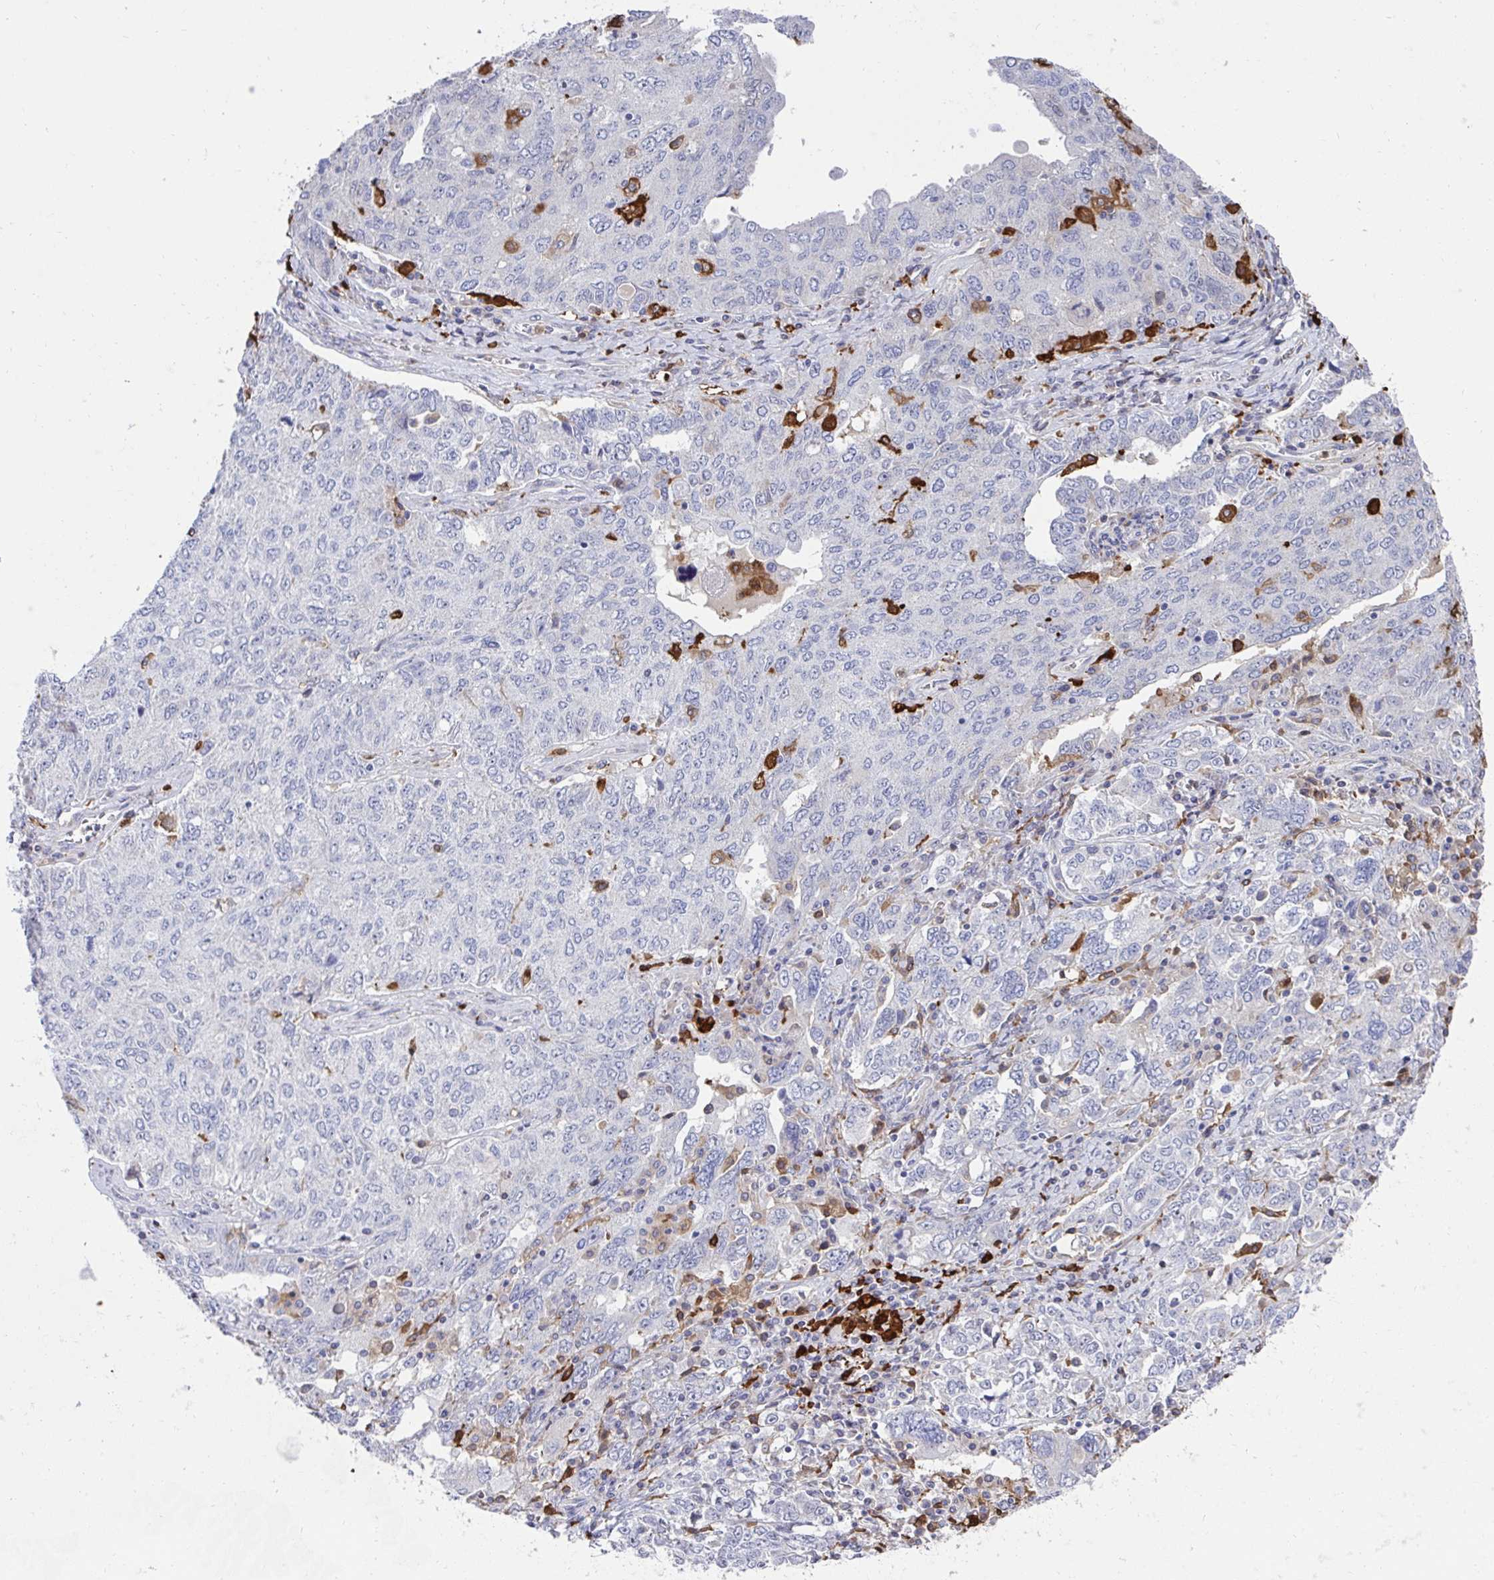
{"staining": {"intensity": "negative", "quantity": "none", "location": "none"}, "tissue": "ovarian cancer", "cell_type": "Tumor cells", "image_type": "cancer", "snomed": [{"axis": "morphology", "description": "Carcinoma, endometroid"}, {"axis": "topography", "description": "Ovary"}], "caption": "A photomicrograph of ovarian cancer (endometroid carcinoma) stained for a protein reveals no brown staining in tumor cells.", "gene": "FBXL13", "patient": {"sex": "female", "age": 62}}